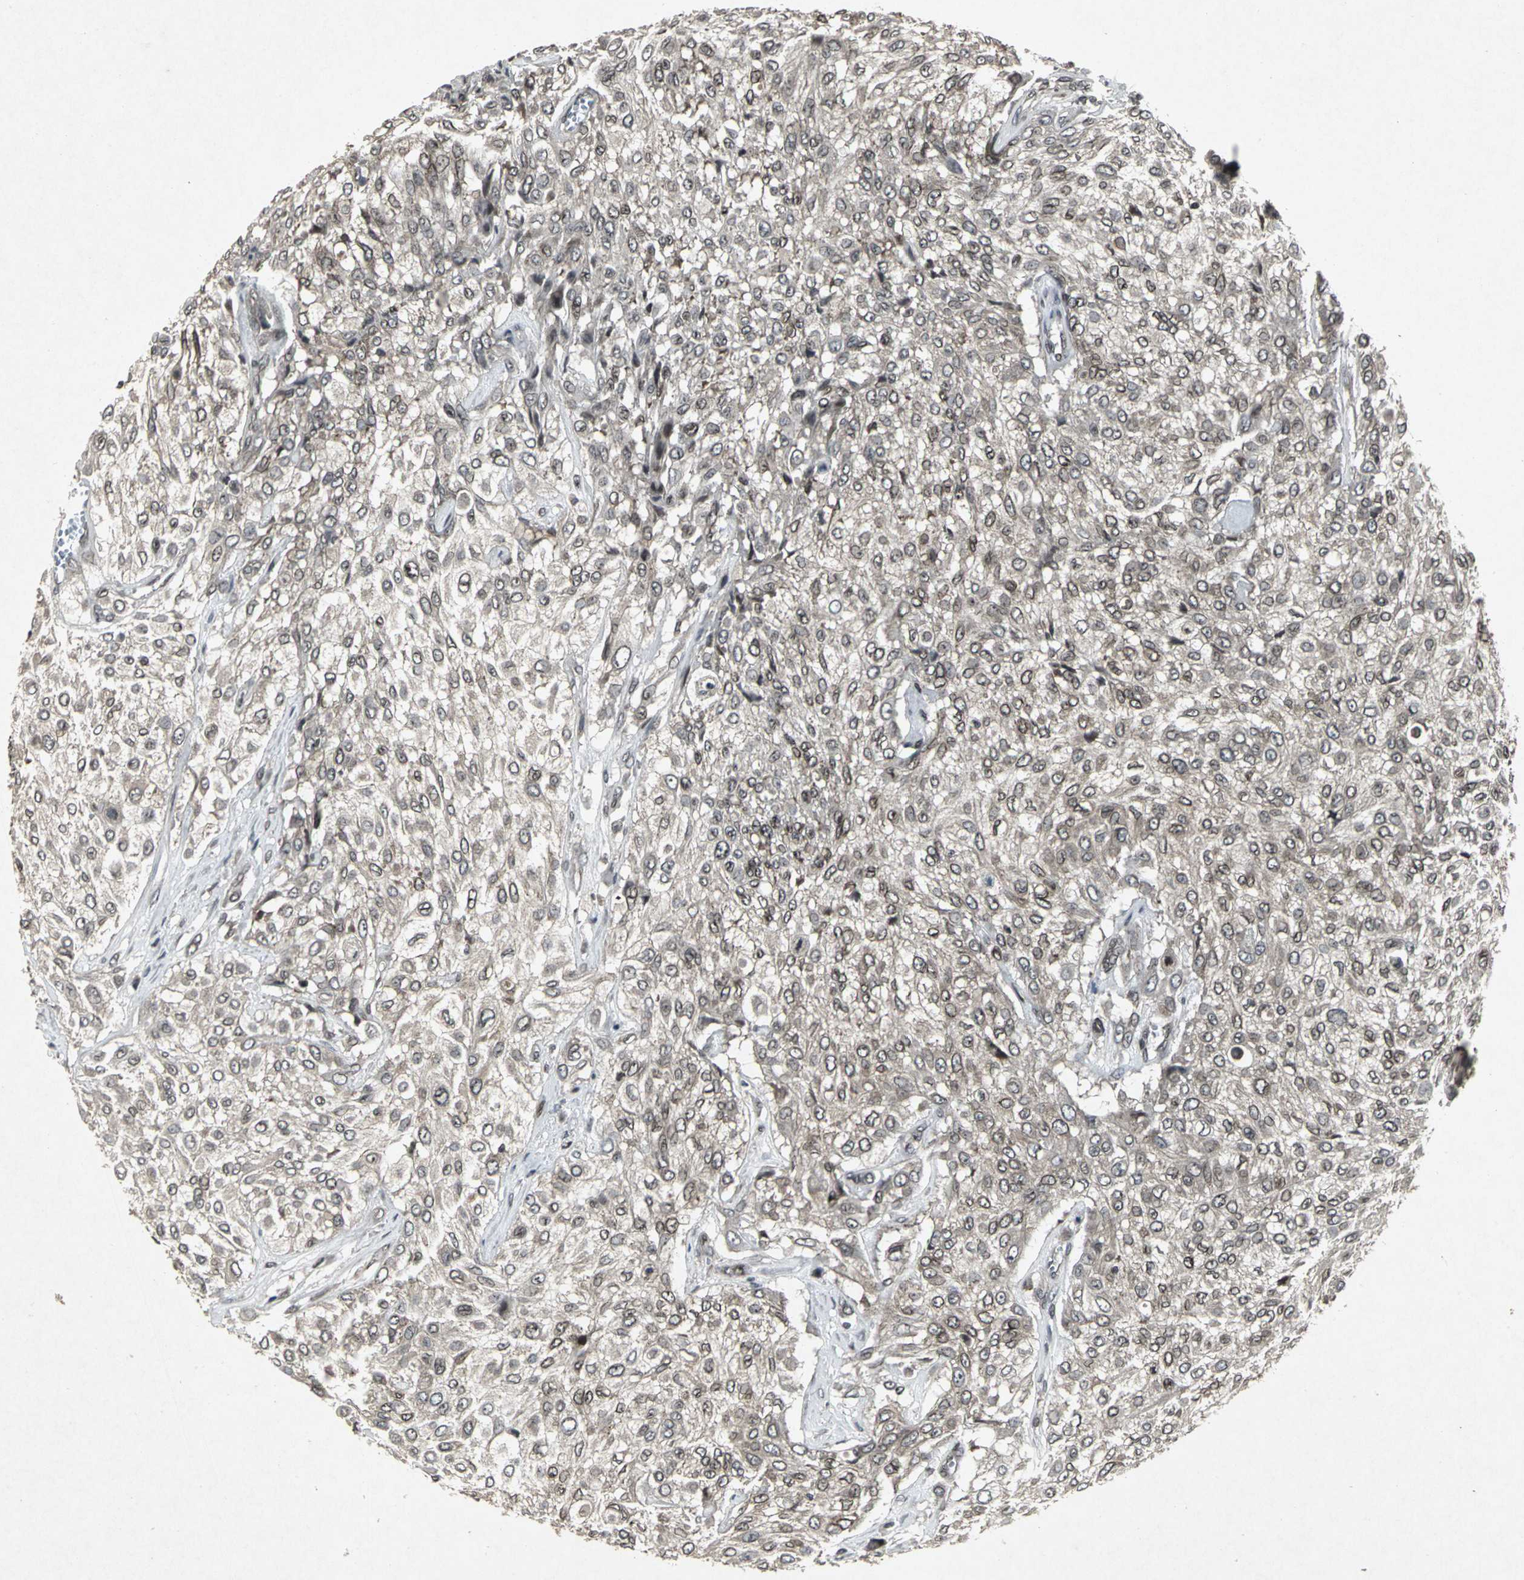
{"staining": {"intensity": "moderate", "quantity": ">75%", "location": "cytoplasmic/membranous,nuclear"}, "tissue": "urothelial cancer", "cell_type": "Tumor cells", "image_type": "cancer", "snomed": [{"axis": "morphology", "description": "Urothelial carcinoma, High grade"}, {"axis": "topography", "description": "Urinary bladder"}], "caption": "Protein analysis of urothelial cancer tissue reveals moderate cytoplasmic/membranous and nuclear expression in approximately >75% of tumor cells. (brown staining indicates protein expression, while blue staining denotes nuclei).", "gene": "SH2B3", "patient": {"sex": "male", "age": 57}}